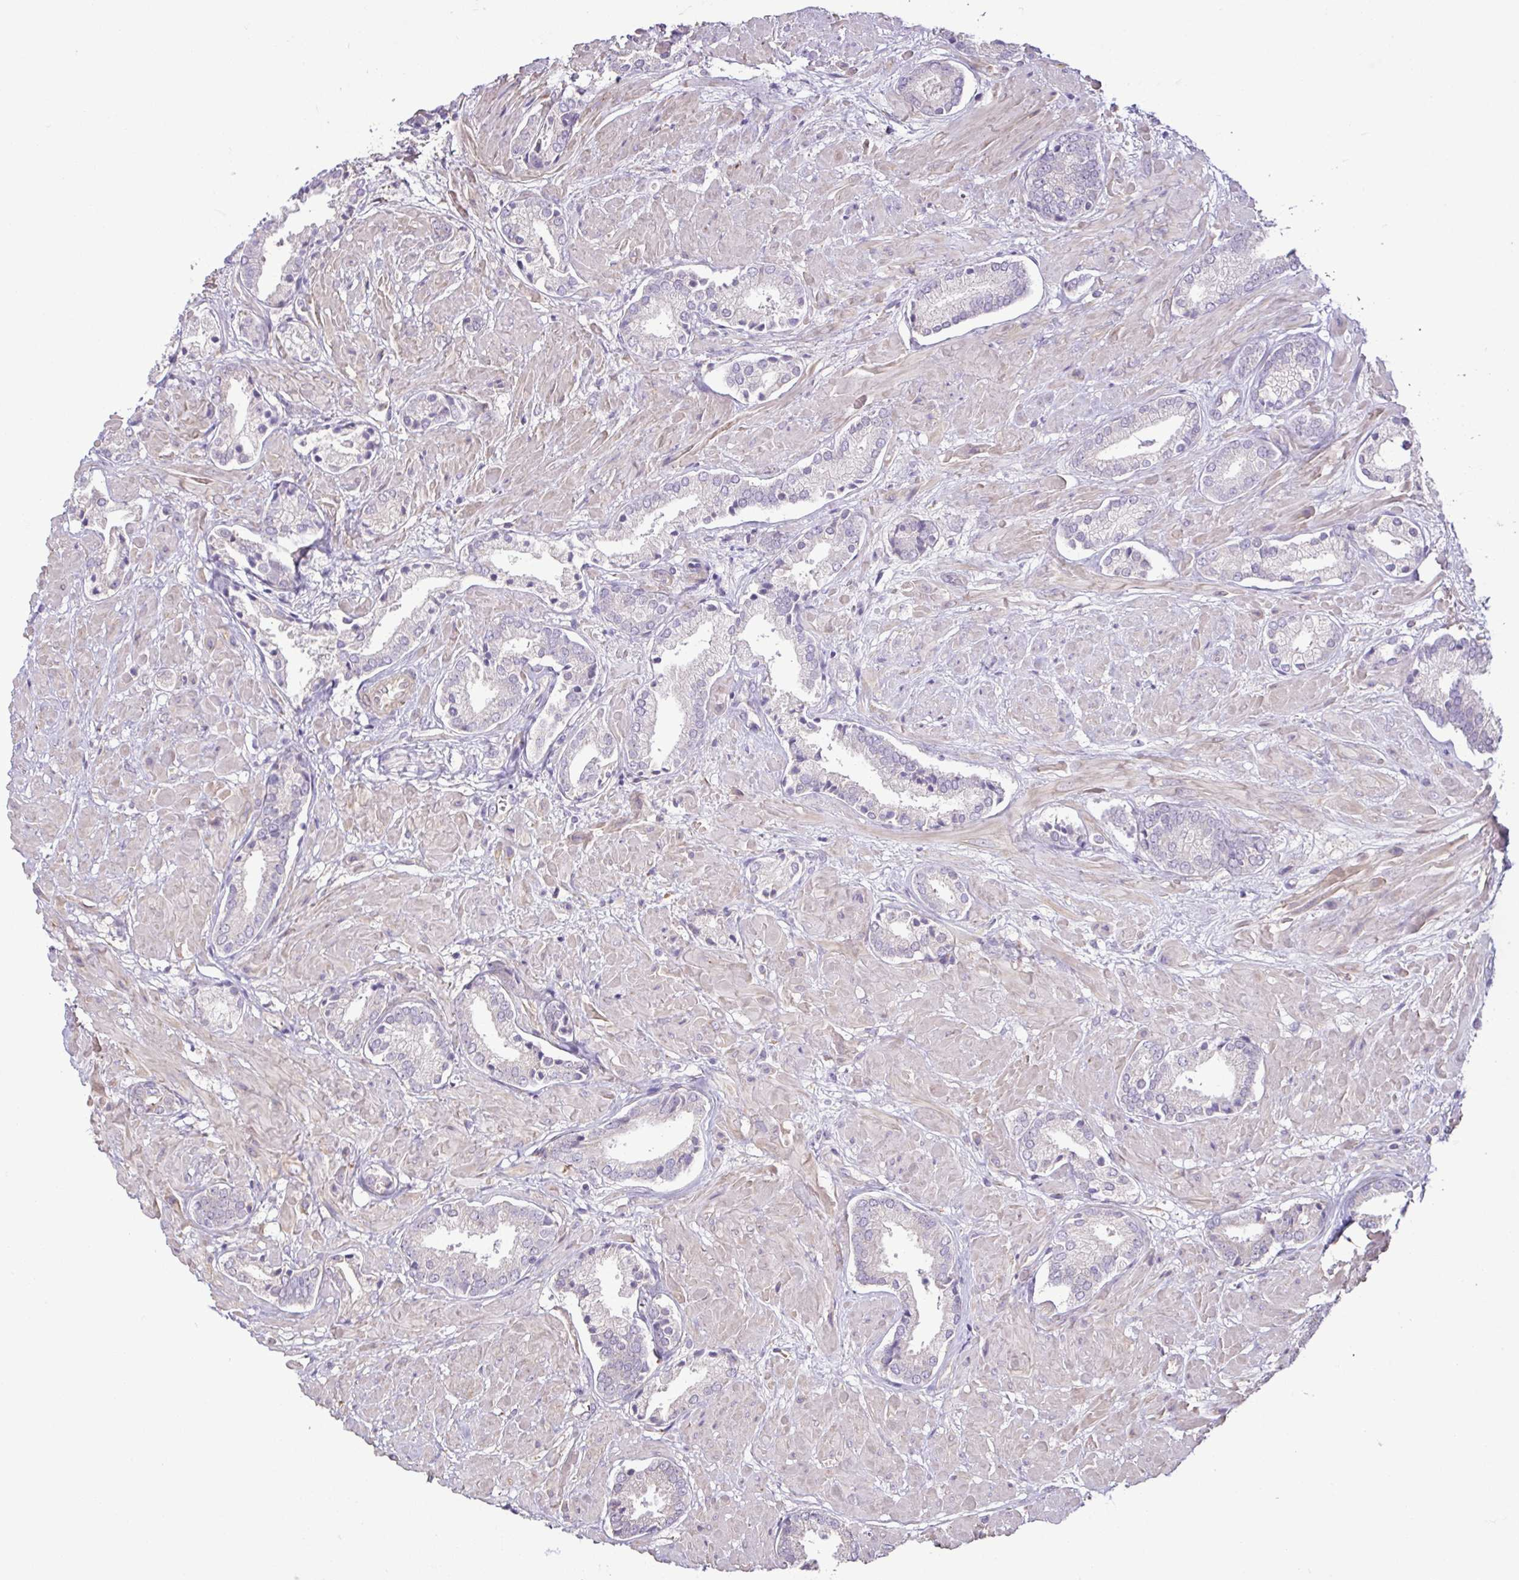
{"staining": {"intensity": "negative", "quantity": "none", "location": "none"}, "tissue": "prostate cancer", "cell_type": "Tumor cells", "image_type": "cancer", "snomed": [{"axis": "morphology", "description": "Adenocarcinoma, High grade"}, {"axis": "topography", "description": "Prostate"}], "caption": "Prostate cancer (high-grade adenocarcinoma) was stained to show a protein in brown. There is no significant staining in tumor cells.", "gene": "MYL10", "patient": {"sex": "male", "age": 56}}